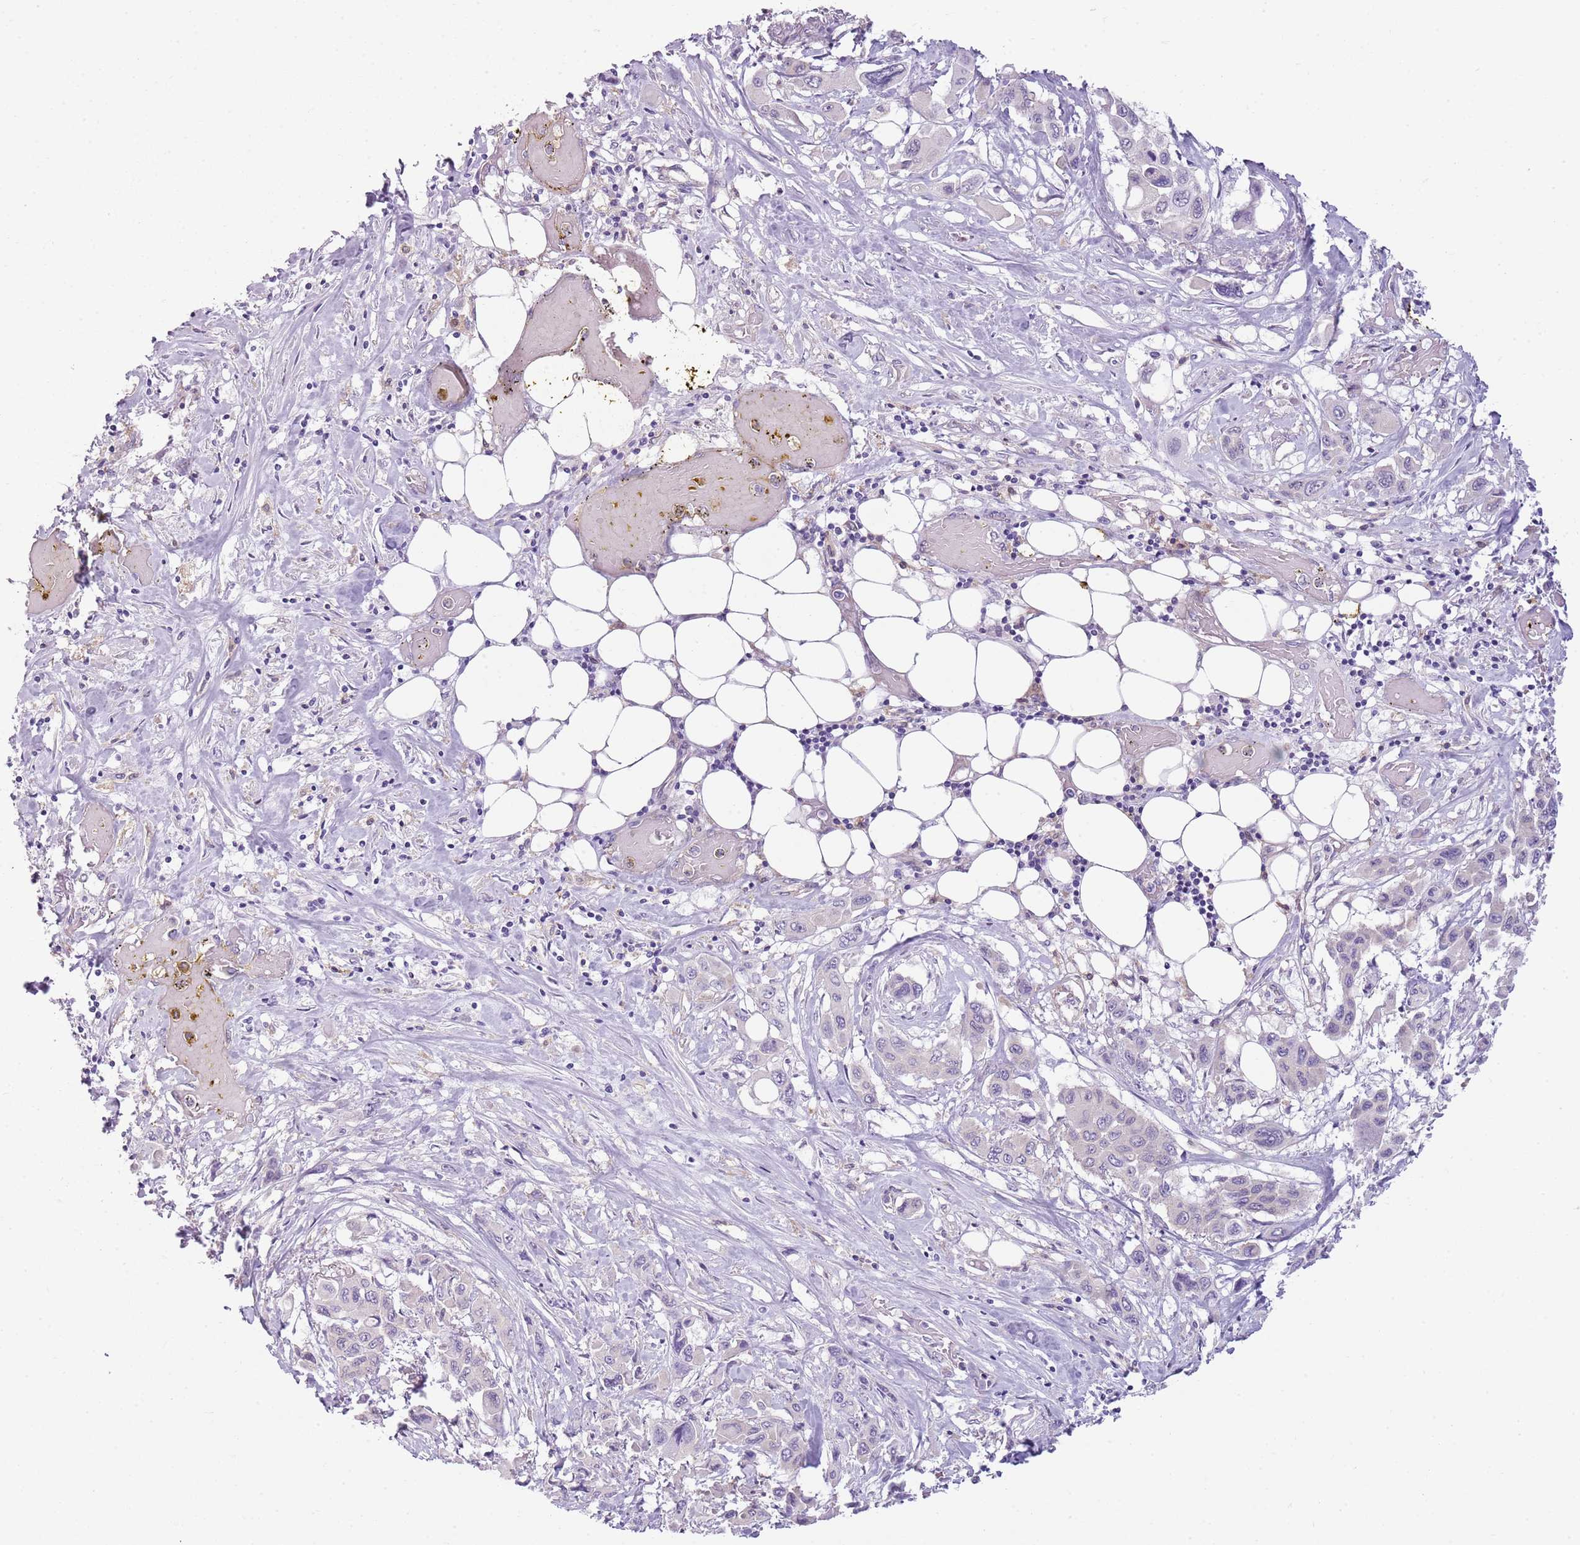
{"staining": {"intensity": "negative", "quantity": "none", "location": "none"}, "tissue": "pancreatic cancer", "cell_type": "Tumor cells", "image_type": "cancer", "snomed": [{"axis": "morphology", "description": "Adenocarcinoma, NOS"}, {"axis": "topography", "description": "Pancreas"}], "caption": "Adenocarcinoma (pancreatic) stained for a protein using immunohistochemistry displays no positivity tumor cells.", "gene": "SNX1", "patient": {"sex": "male", "age": 92}}